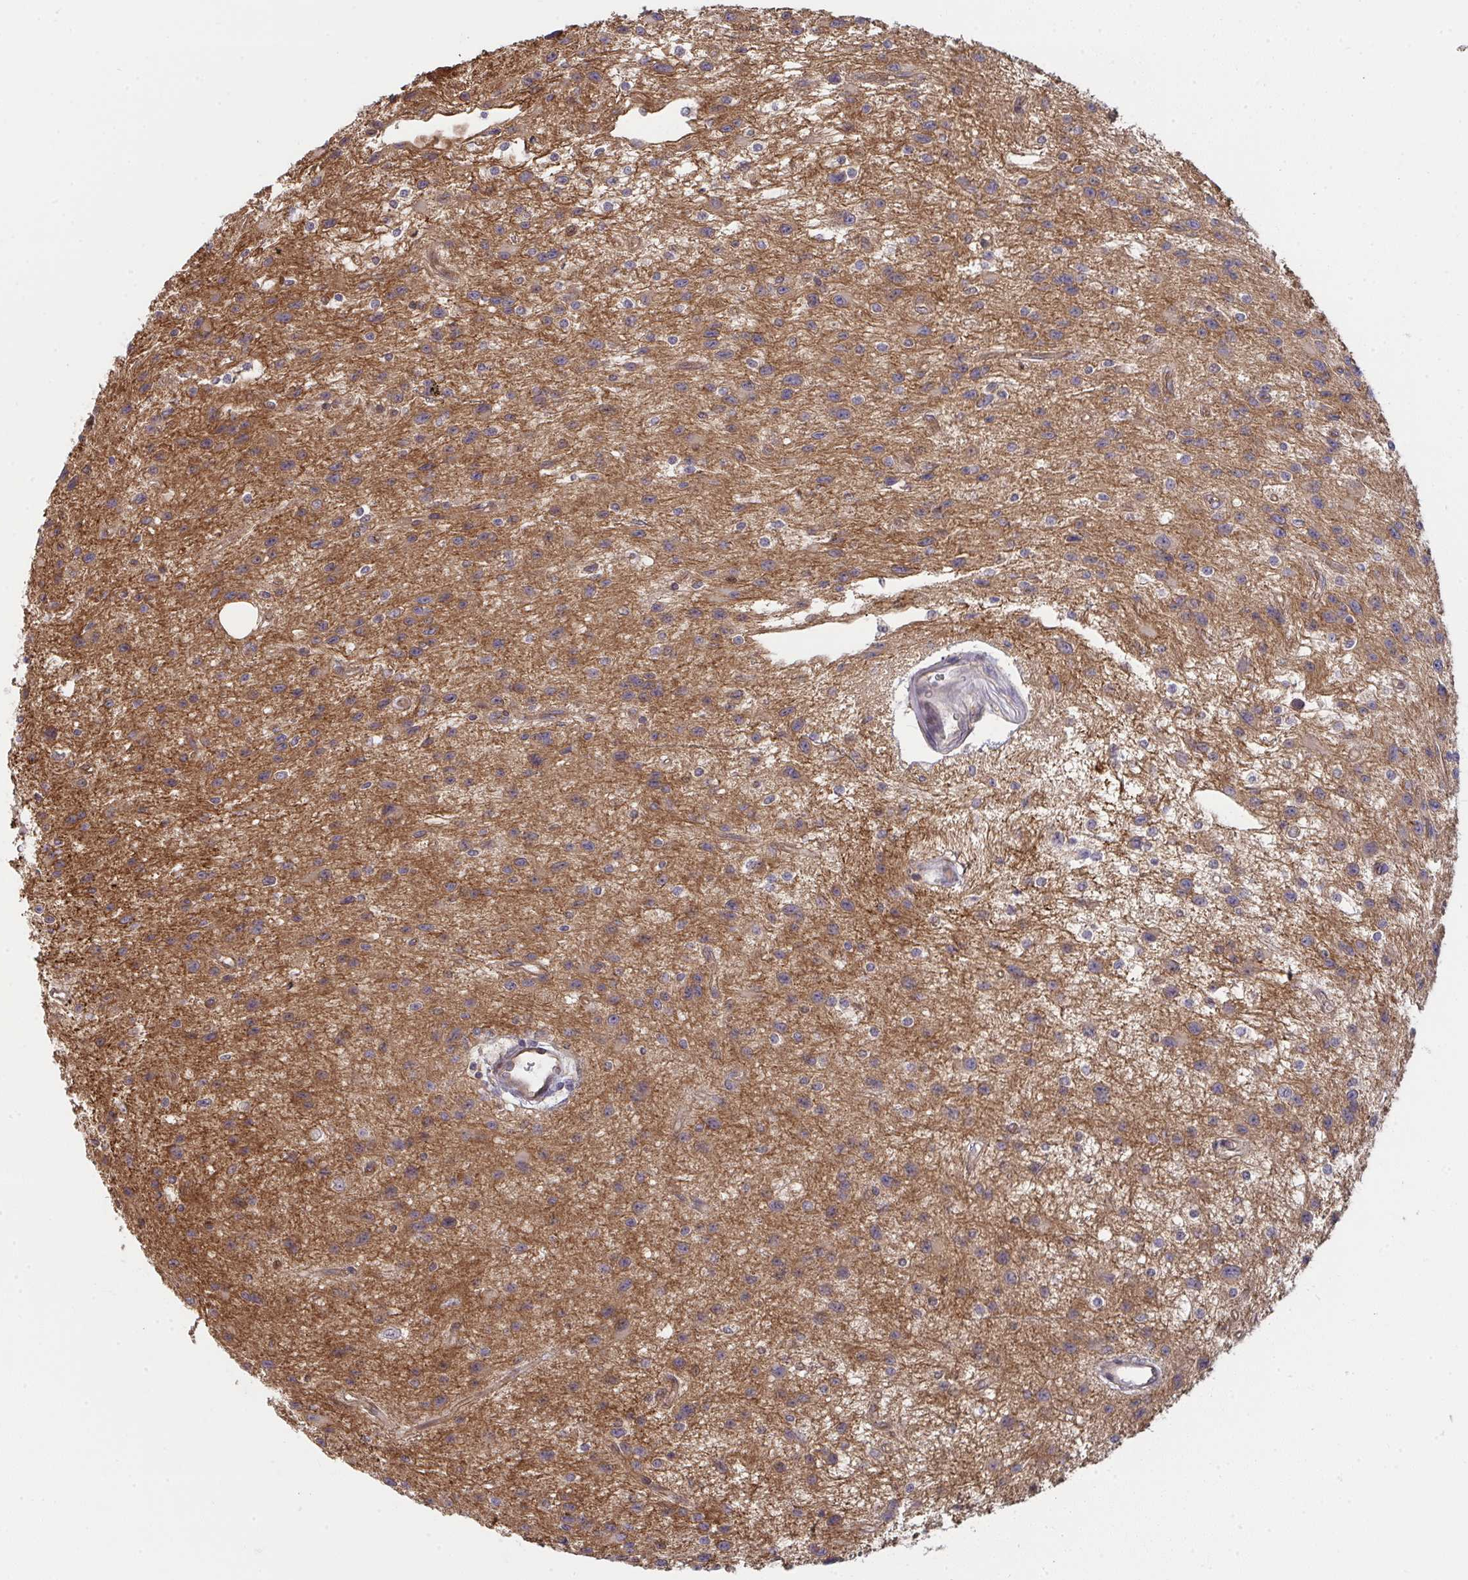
{"staining": {"intensity": "weak", "quantity": "25%-75%", "location": "cytoplasmic/membranous"}, "tissue": "glioma", "cell_type": "Tumor cells", "image_type": "cancer", "snomed": [{"axis": "morphology", "description": "Glioma, malignant, Low grade"}, {"axis": "topography", "description": "Brain"}], "caption": "Weak cytoplasmic/membranous positivity is appreciated in approximately 25%-75% of tumor cells in malignant glioma (low-grade). The protein of interest is shown in brown color, while the nuclei are stained blue.", "gene": "CASP9", "patient": {"sex": "male", "age": 43}}